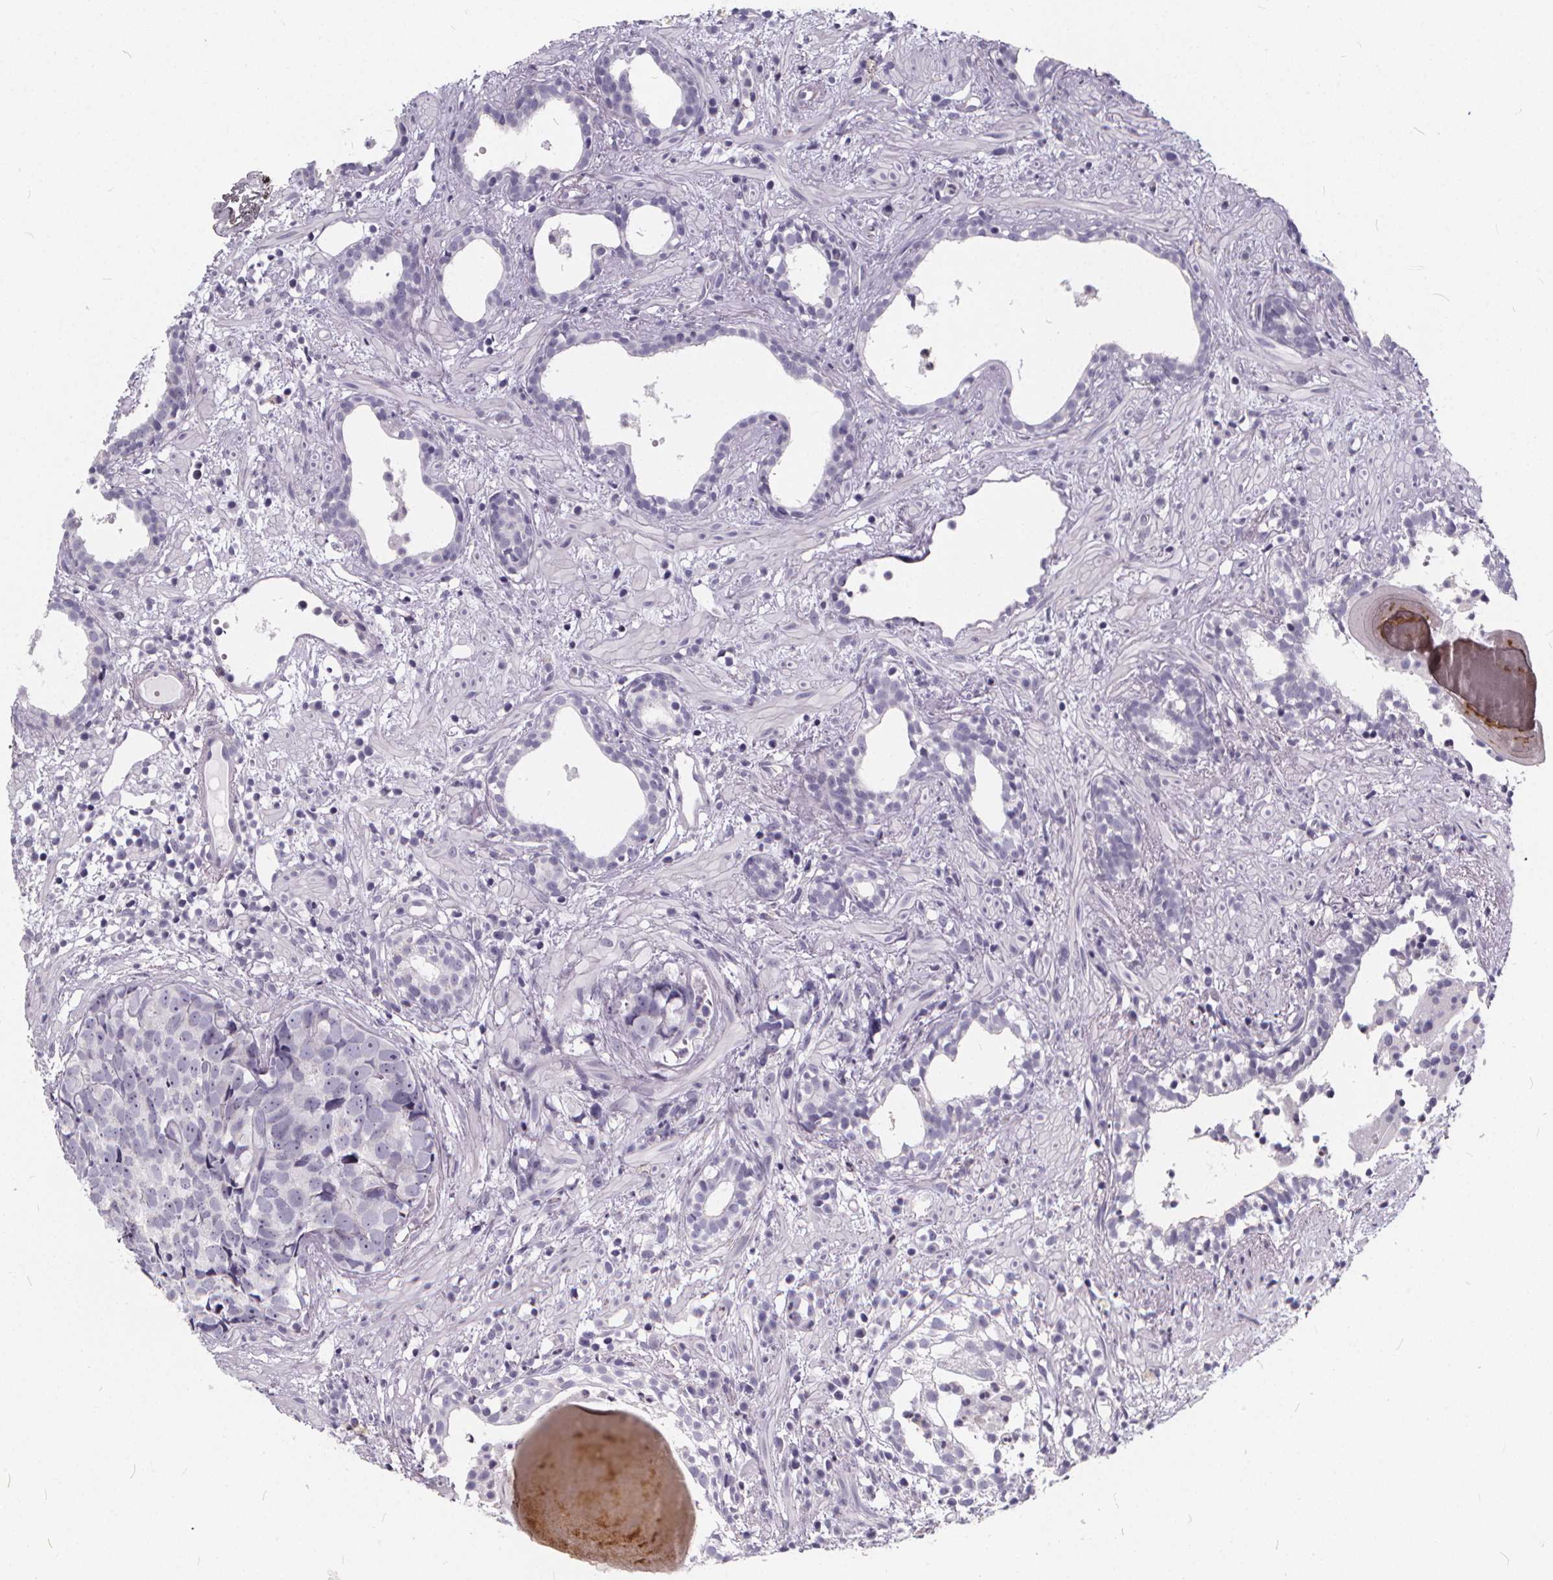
{"staining": {"intensity": "negative", "quantity": "none", "location": "none"}, "tissue": "prostate cancer", "cell_type": "Tumor cells", "image_type": "cancer", "snomed": [{"axis": "morphology", "description": "Adenocarcinoma, High grade"}, {"axis": "topography", "description": "Prostate"}], "caption": "A high-resolution photomicrograph shows immunohistochemistry staining of prostate high-grade adenocarcinoma, which displays no significant expression in tumor cells. (DAB (3,3'-diaminobenzidine) immunohistochemistry (IHC), high magnification).", "gene": "SPEF2", "patient": {"sex": "male", "age": 83}}